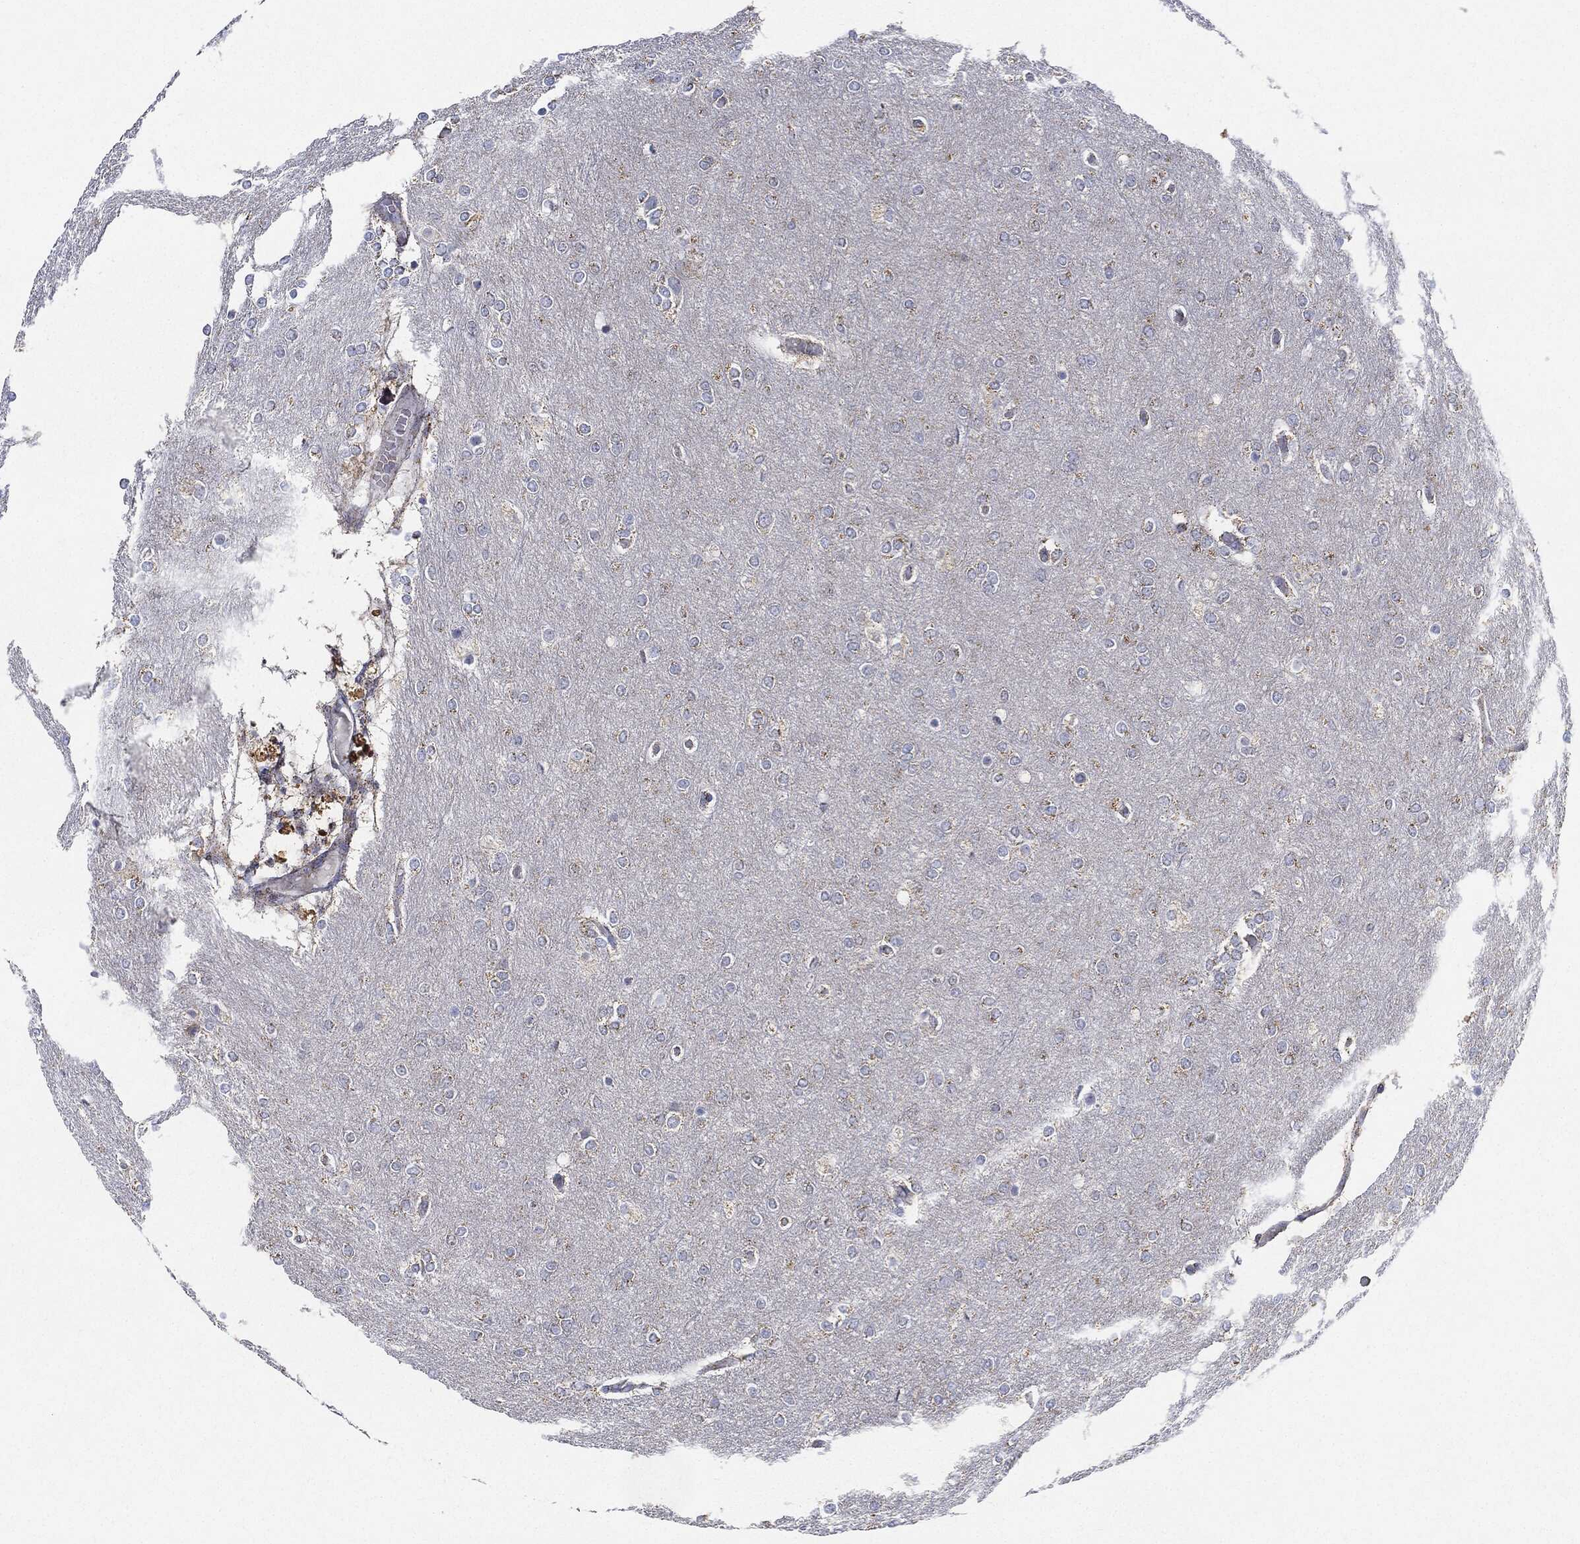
{"staining": {"intensity": "moderate", "quantity": "<25%", "location": "cytoplasmic/membranous"}, "tissue": "glioma", "cell_type": "Tumor cells", "image_type": "cancer", "snomed": [{"axis": "morphology", "description": "Glioma, malignant, High grade"}, {"axis": "topography", "description": "Brain"}], "caption": "An immunohistochemistry image of neoplastic tissue is shown. Protein staining in brown highlights moderate cytoplasmic/membranous positivity in glioma within tumor cells.", "gene": "CAPN15", "patient": {"sex": "female", "age": 61}}